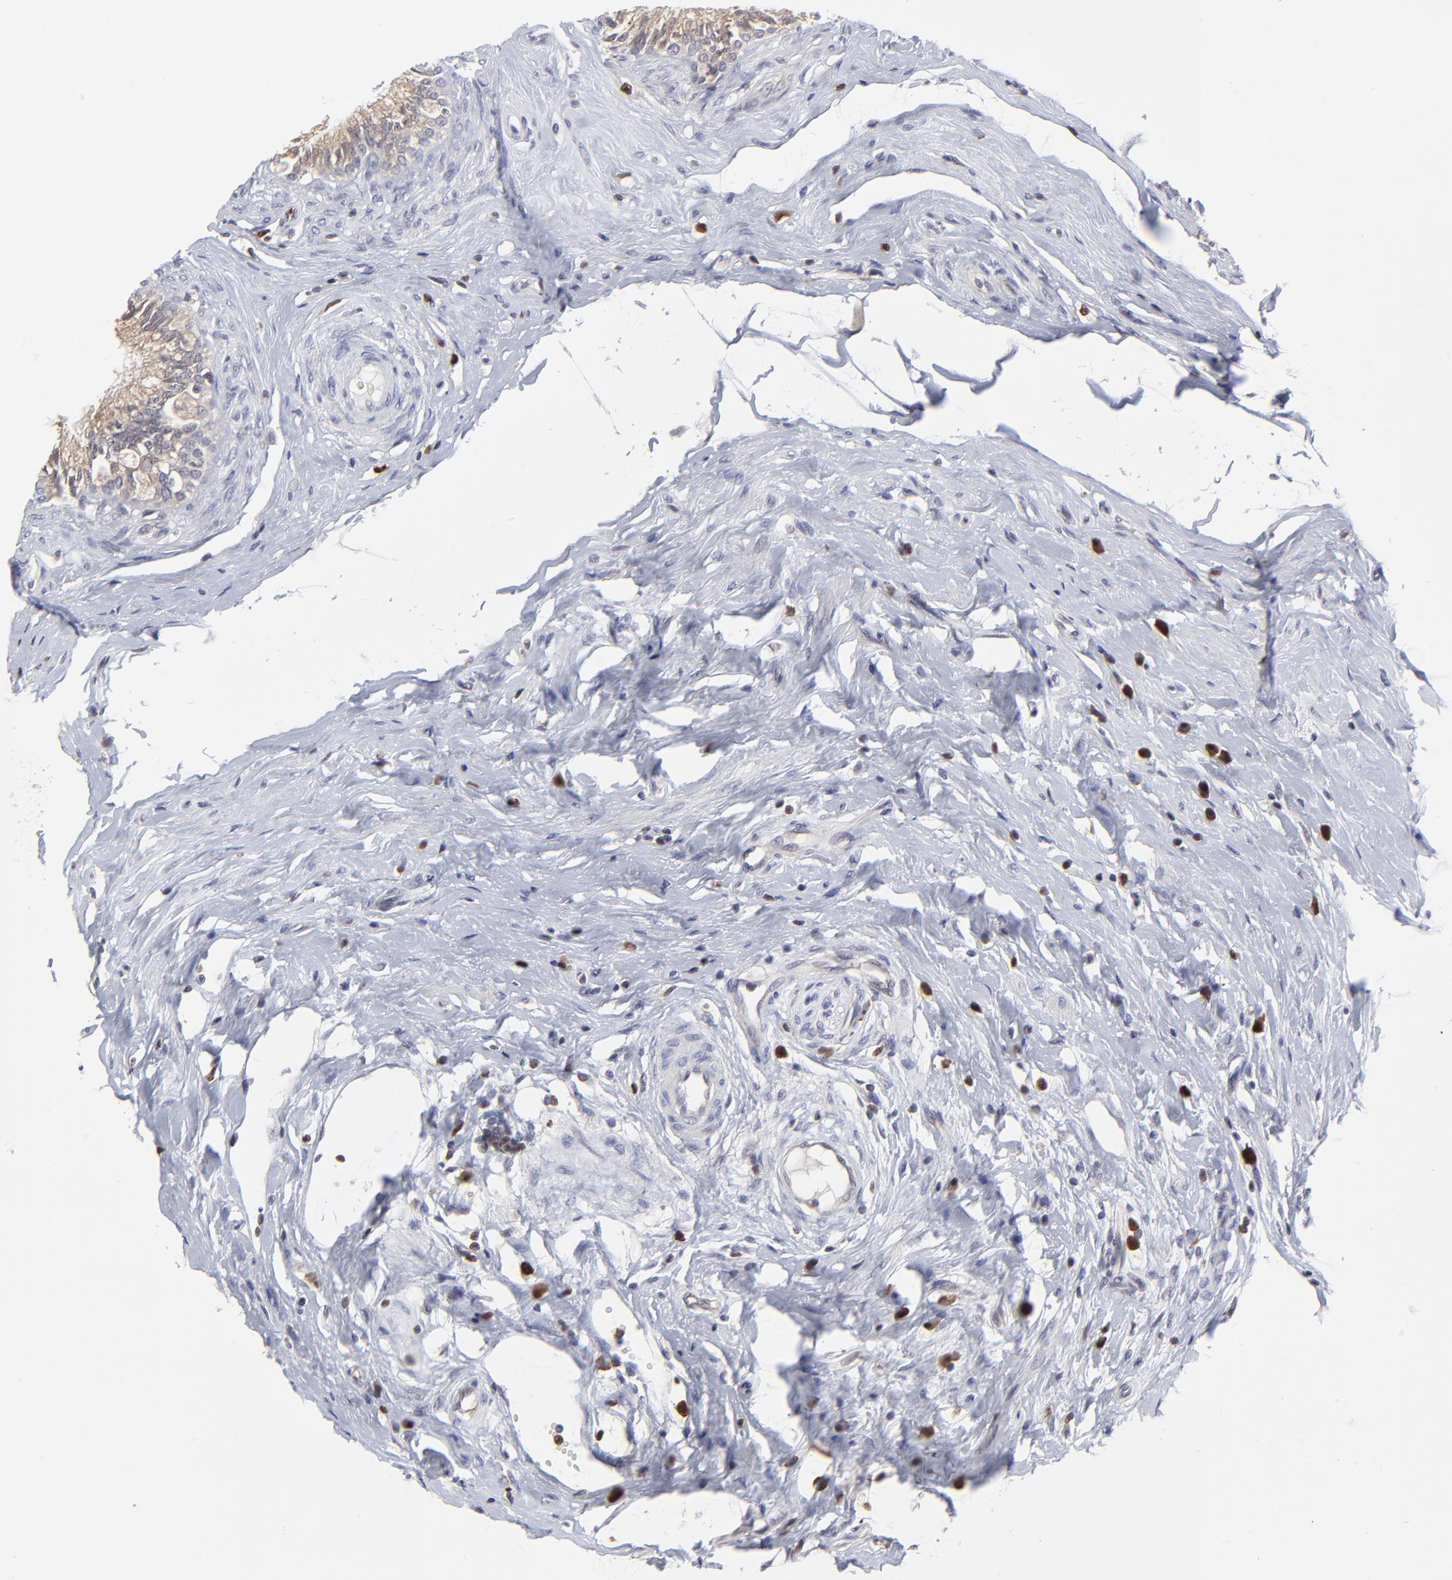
{"staining": {"intensity": "negative", "quantity": "none", "location": "none"}, "tissue": "epididymis", "cell_type": "Glandular cells", "image_type": "normal", "snomed": [{"axis": "morphology", "description": "Normal tissue, NOS"}, {"axis": "morphology", "description": "Inflammation, NOS"}, {"axis": "topography", "description": "Epididymis"}], "caption": "DAB (3,3'-diaminobenzidine) immunohistochemical staining of benign epididymis demonstrates no significant staining in glandular cells.", "gene": "CASP3", "patient": {"sex": "male", "age": 84}}